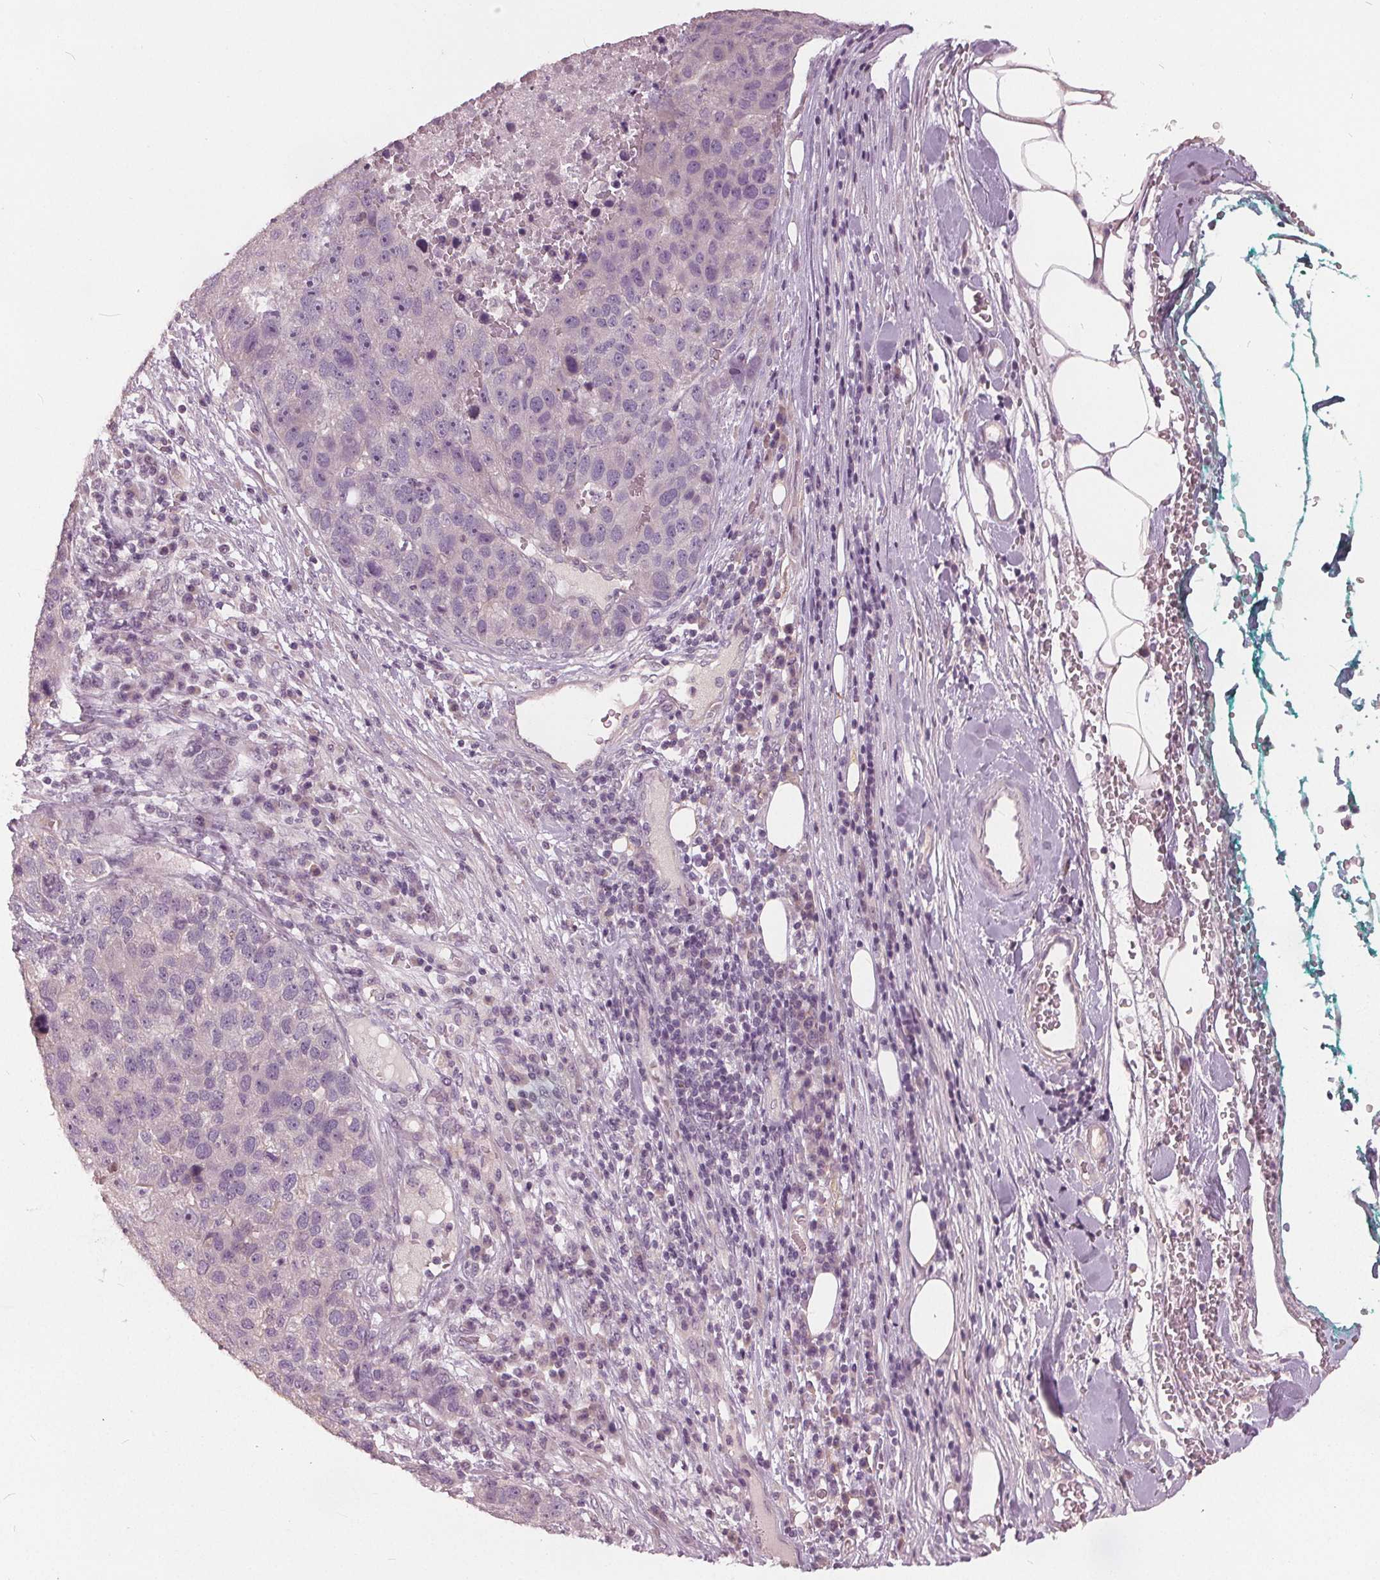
{"staining": {"intensity": "negative", "quantity": "none", "location": "none"}, "tissue": "pancreatic cancer", "cell_type": "Tumor cells", "image_type": "cancer", "snomed": [{"axis": "morphology", "description": "Adenocarcinoma, NOS"}, {"axis": "topography", "description": "Pancreas"}], "caption": "An image of human adenocarcinoma (pancreatic) is negative for staining in tumor cells.", "gene": "KLK13", "patient": {"sex": "female", "age": 61}}